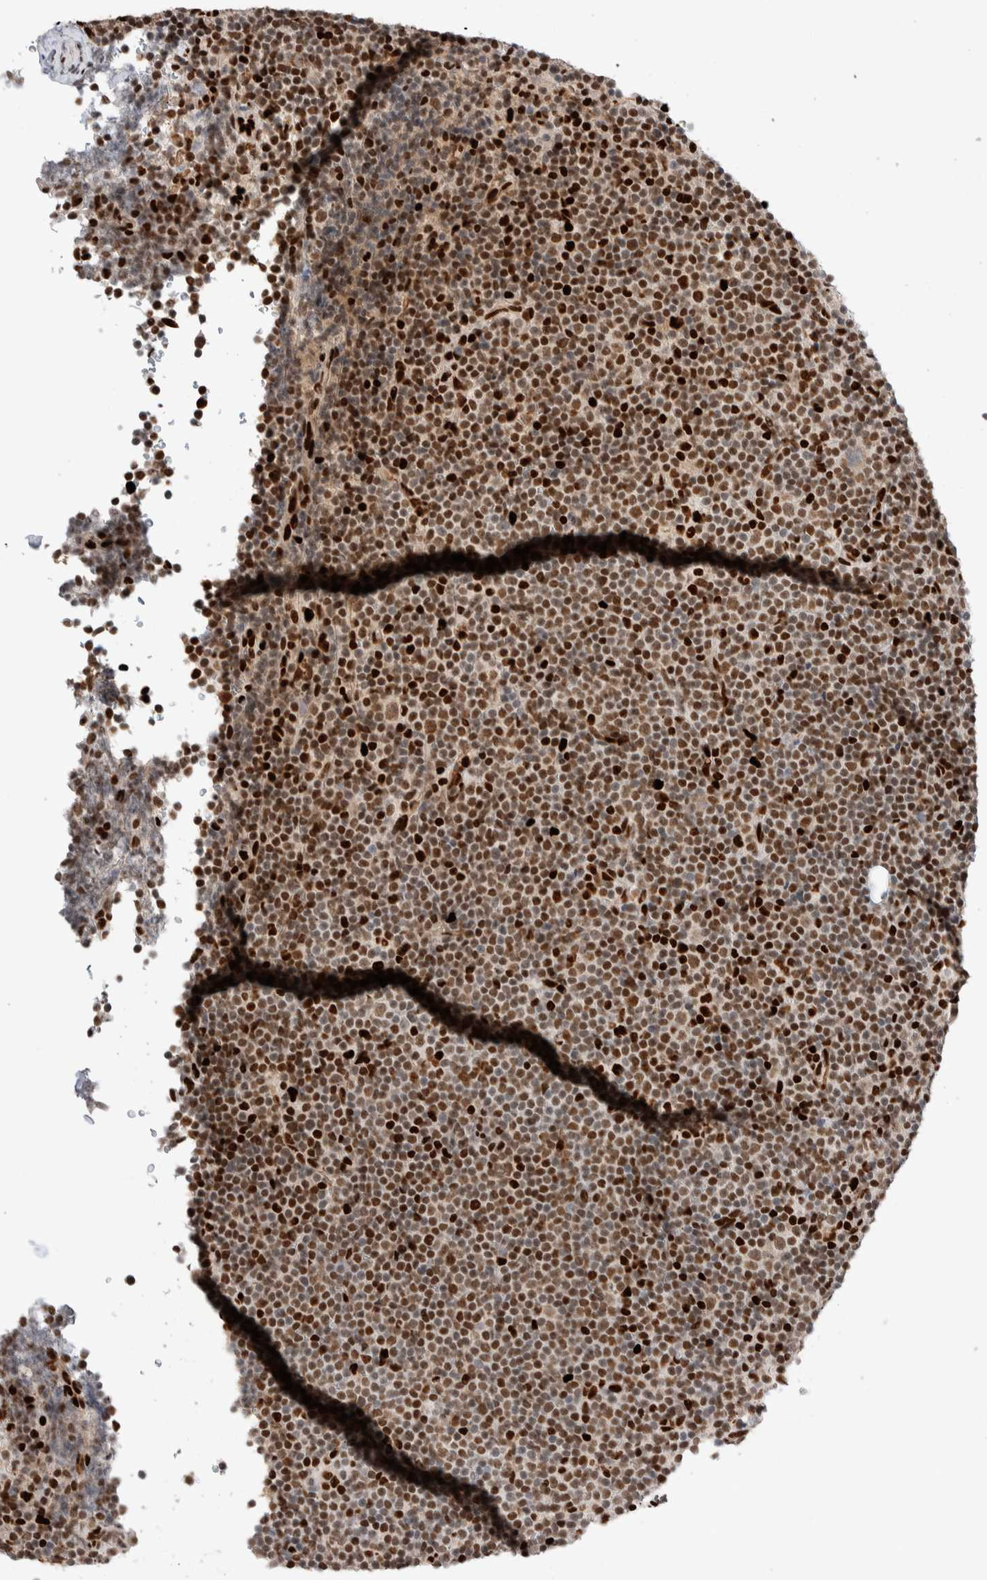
{"staining": {"intensity": "strong", "quantity": "25%-75%", "location": "nuclear"}, "tissue": "lymphoma", "cell_type": "Tumor cells", "image_type": "cancer", "snomed": [{"axis": "morphology", "description": "Malignant lymphoma, non-Hodgkin's type, Low grade"}, {"axis": "topography", "description": "Lymph node"}], "caption": "DAB (3,3'-diaminobenzidine) immunohistochemical staining of lymphoma reveals strong nuclear protein staining in about 25%-75% of tumor cells.", "gene": "RNASEK-C17orf49", "patient": {"sex": "female", "age": 67}}